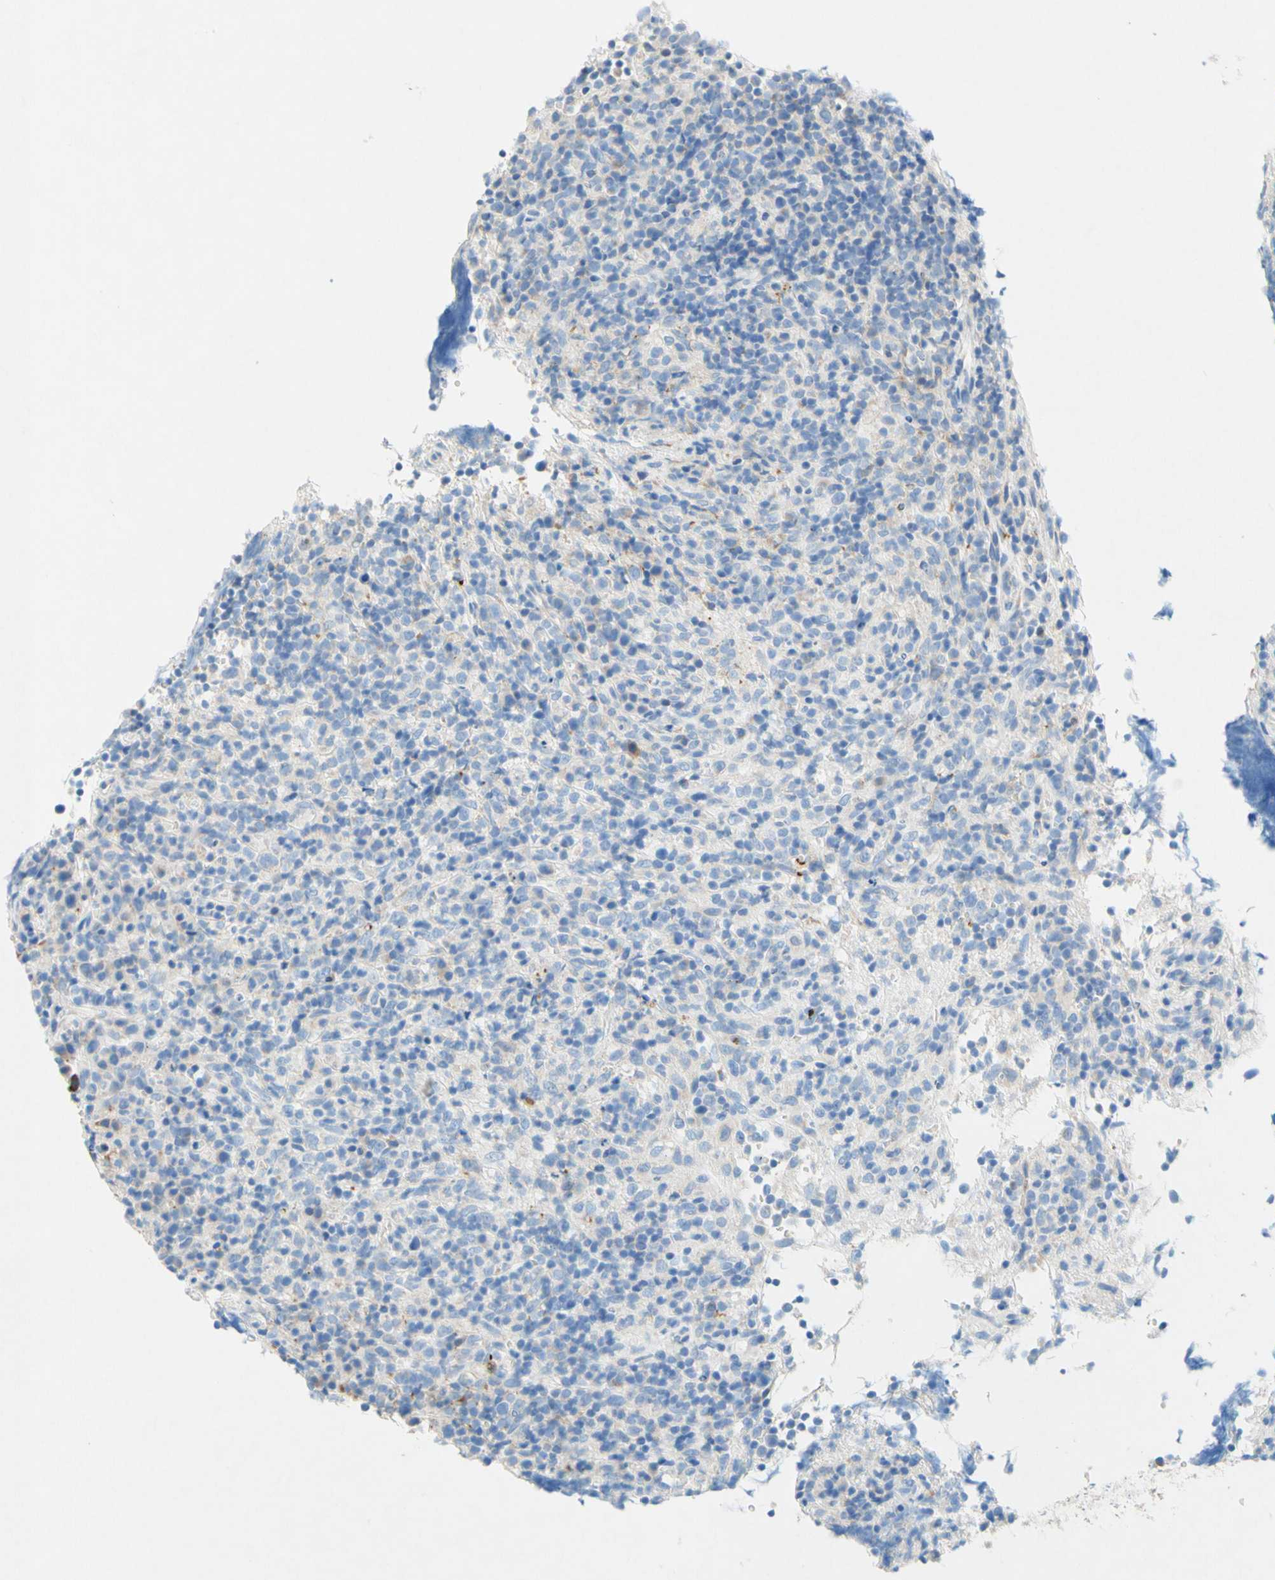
{"staining": {"intensity": "negative", "quantity": "none", "location": "none"}, "tissue": "lymphoma", "cell_type": "Tumor cells", "image_type": "cancer", "snomed": [{"axis": "morphology", "description": "Malignant lymphoma, non-Hodgkin's type, High grade"}, {"axis": "topography", "description": "Lymph node"}], "caption": "Lymphoma was stained to show a protein in brown. There is no significant expression in tumor cells.", "gene": "SLC46A1", "patient": {"sex": "female", "age": 76}}